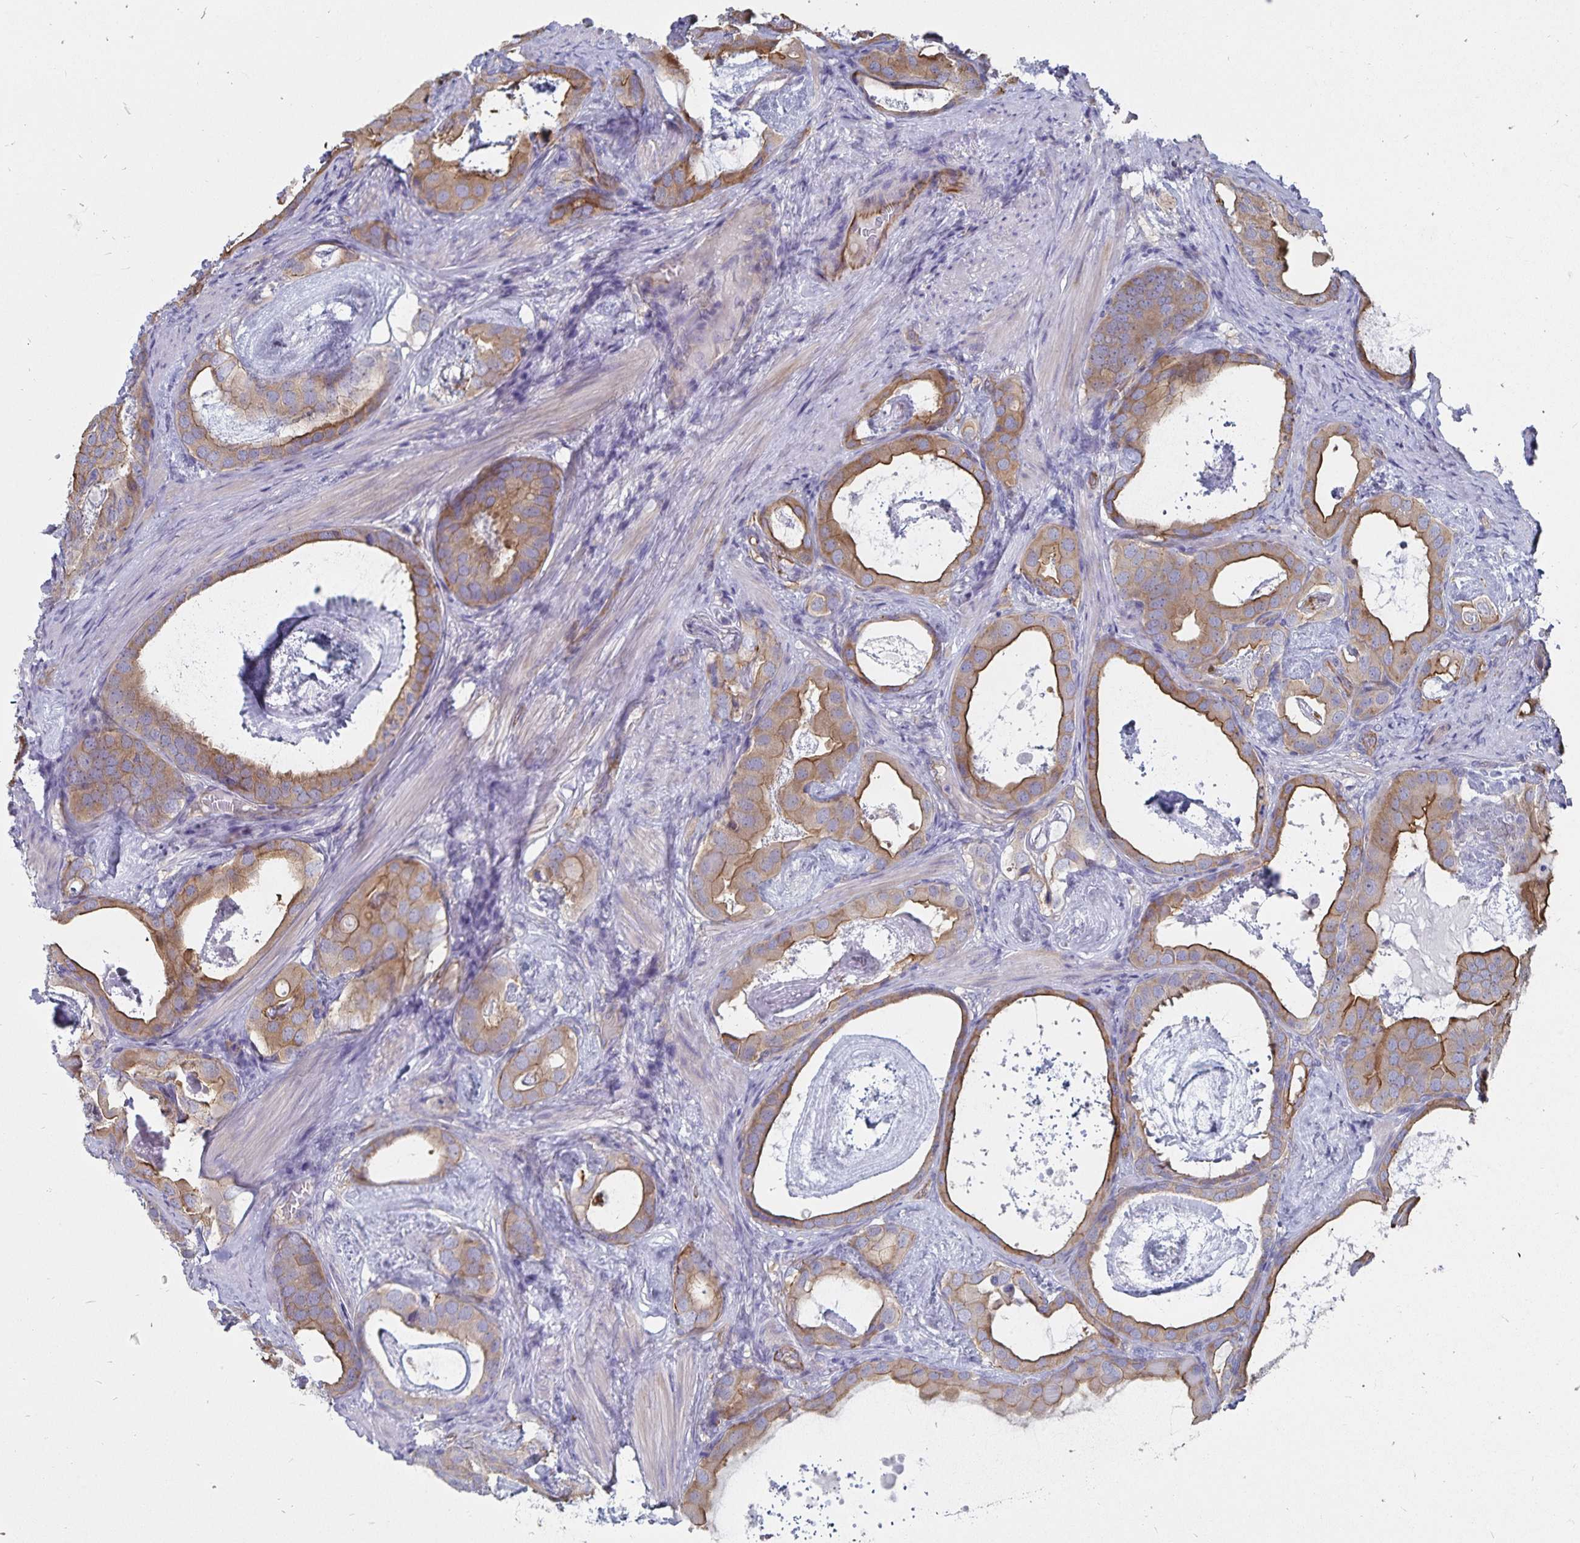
{"staining": {"intensity": "moderate", "quantity": "25%-75%", "location": "cytoplasmic/membranous"}, "tissue": "prostate cancer", "cell_type": "Tumor cells", "image_type": "cancer", "snomed": [{"axis": "morphology", "description": "Adenocarcinoma, Low grade"}, {"axis": "topography", "description": "Prostate and seminal vesicle, NOS"}], "caption": "Immunohistochemical staining of human prostate cancer (adenocarcinoma (low-grade)) demonstrates medium levels of moderate cytoplasmic/membranous staining in about 25%-75% of tumor cells.", "gene": "SSTR1", "patient": {"sex": "male", "age": 71}}